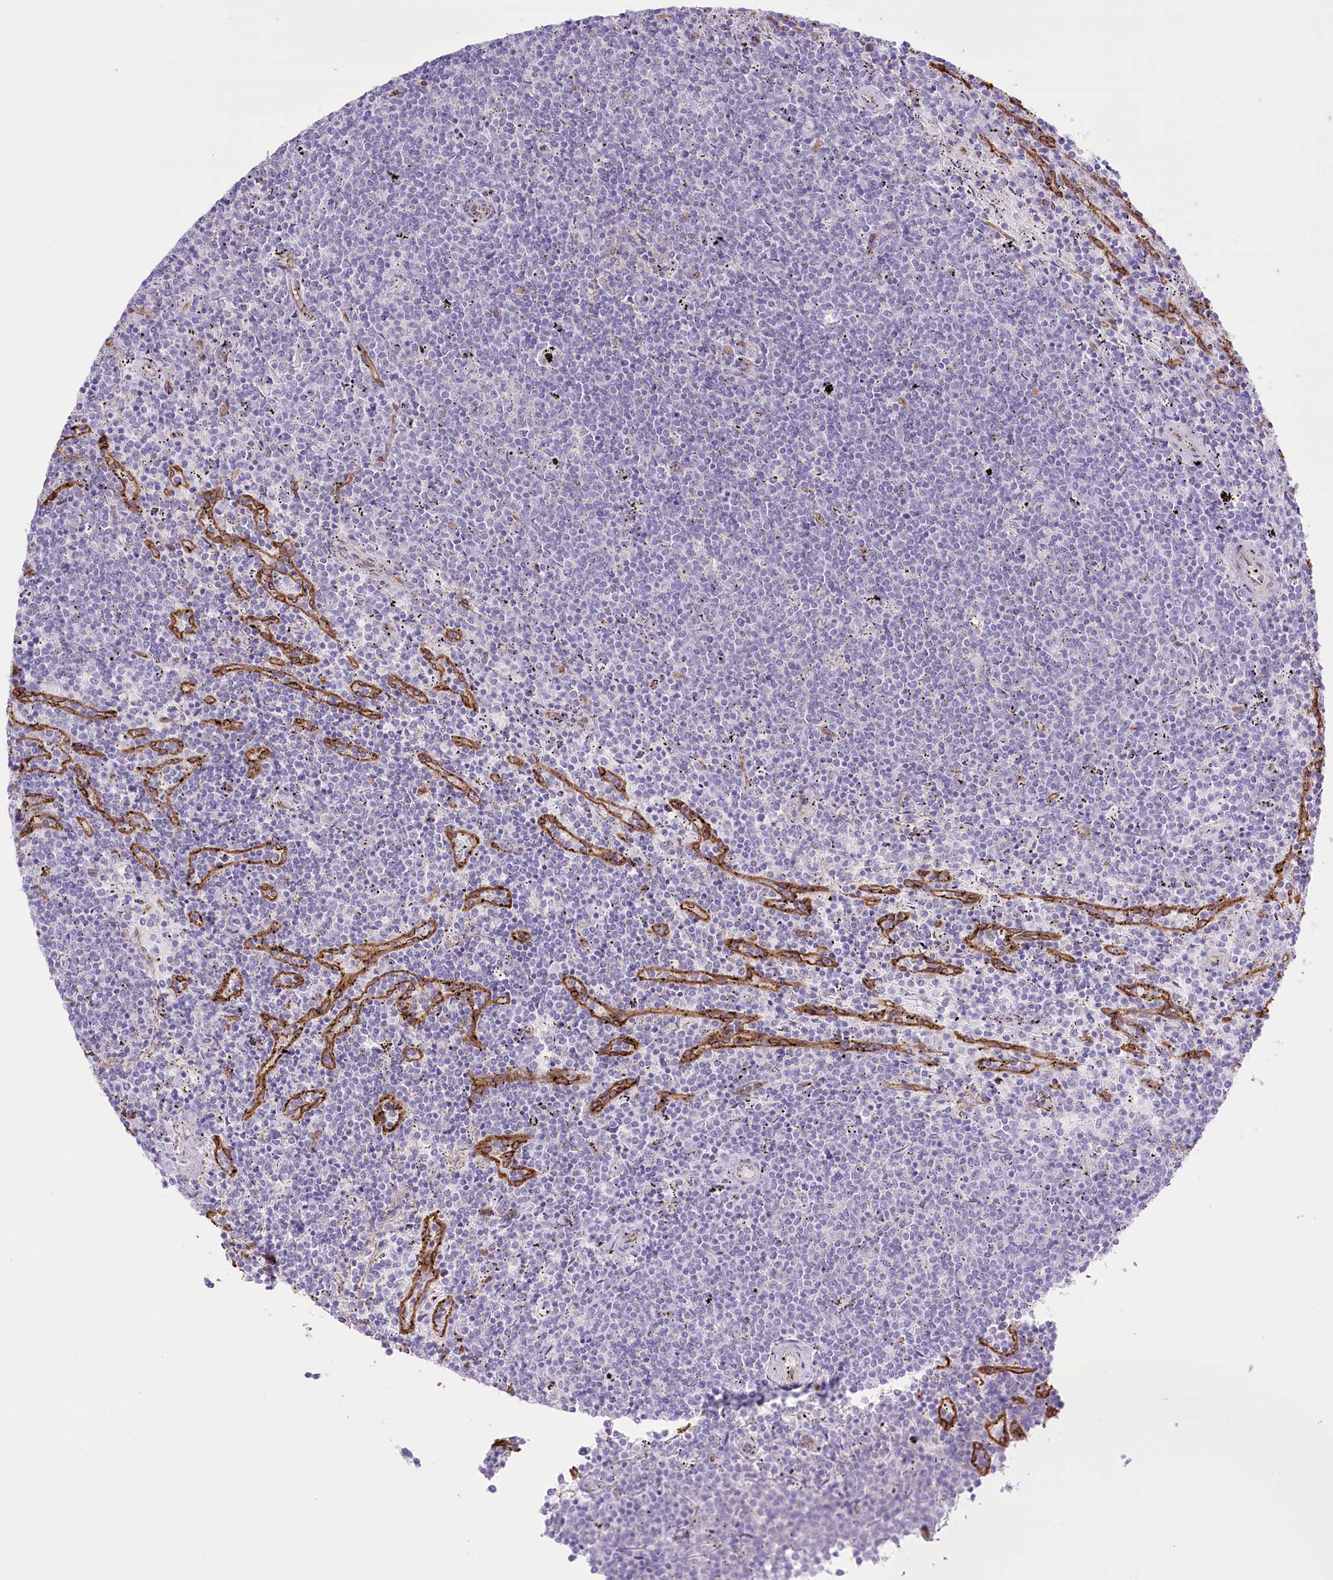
{"staining": {"intensity": "negative", "quantity": "none", "location": "none"}, "tissue": "lymphoma", "cell_type": "Tumor cells", "image_type": "cancer", "snomed": [{"axis": "morphology", "description": "Malignant lymphoma, non-Hodgkin's type, Low grade"}, {"axis": "topography", "description": "Spleen"}], "caption": "Immunohistochemical staining of human low-grade malignant lymphoma, non-Hodgkin's type shows no significant positivity in tumor cells. The staining is performed using DAB brown chromogen with nuclei counter-stained in using hematoxylin.", "gene": "SLC39A10", "patient": {"sex": "female", "age": 50}}